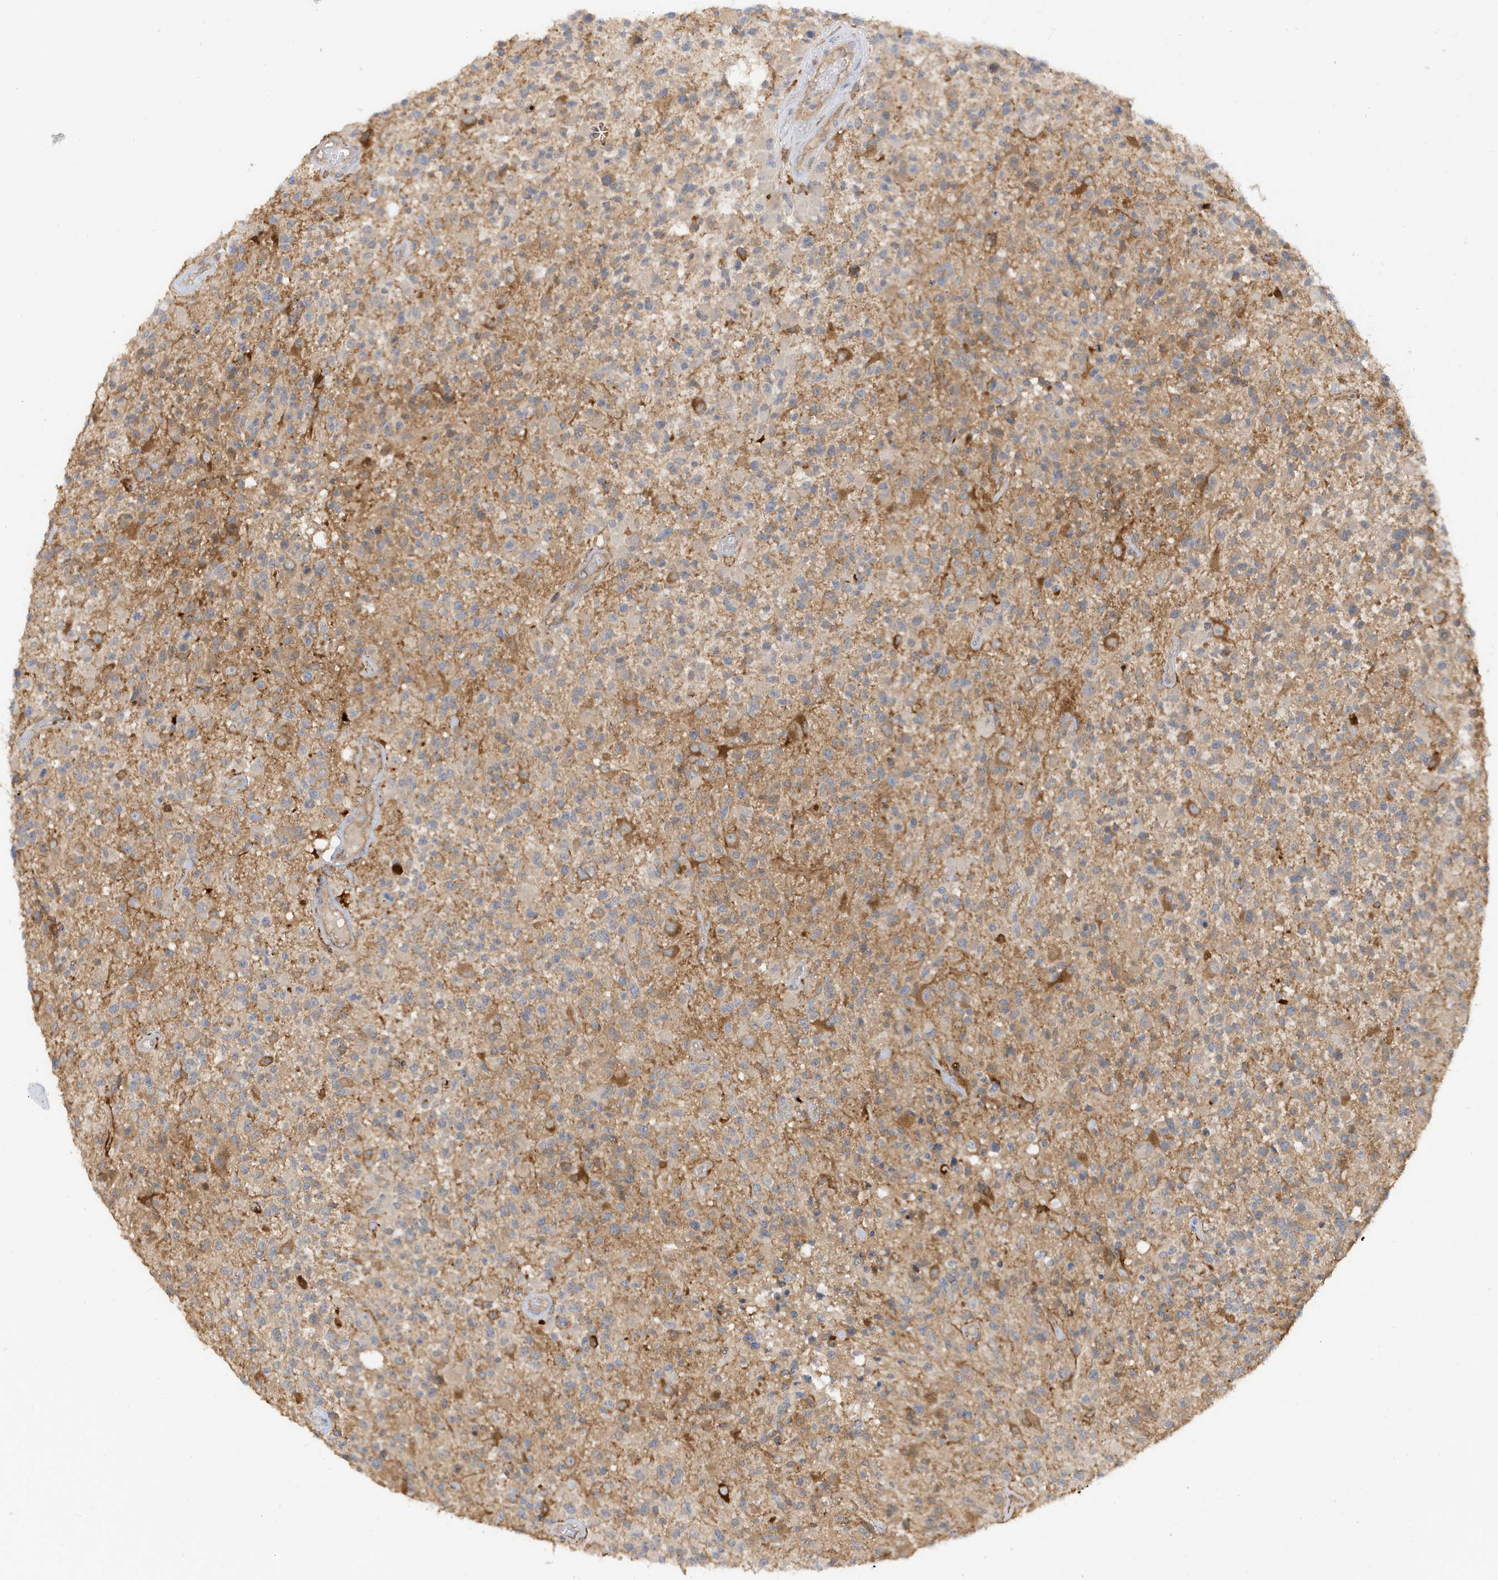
{"staining": {"intensity": "moderate", "quantity": "<25%", "location": "cytoplasmic/membranous"}, "tissue": "glioma", "cell_type": "Tumor cells", "image_type": "cancer", "snomed": [{"axis": "morphology", "description": "Glioma, malignant, High grade"}, {"axis": "morphology", "description": "Glioblastoma, NOS"}, {"axis": "topography", "description": "Brain"}], "caption": "Brown immunohistochemical staining in human malignant high-grade glioma reveals moderate cytoplasmic/membranous expression in approximately <25% of tumor cells.", "gene": "PHACTR2", "patient": {"sex": "male", "age": 60}}